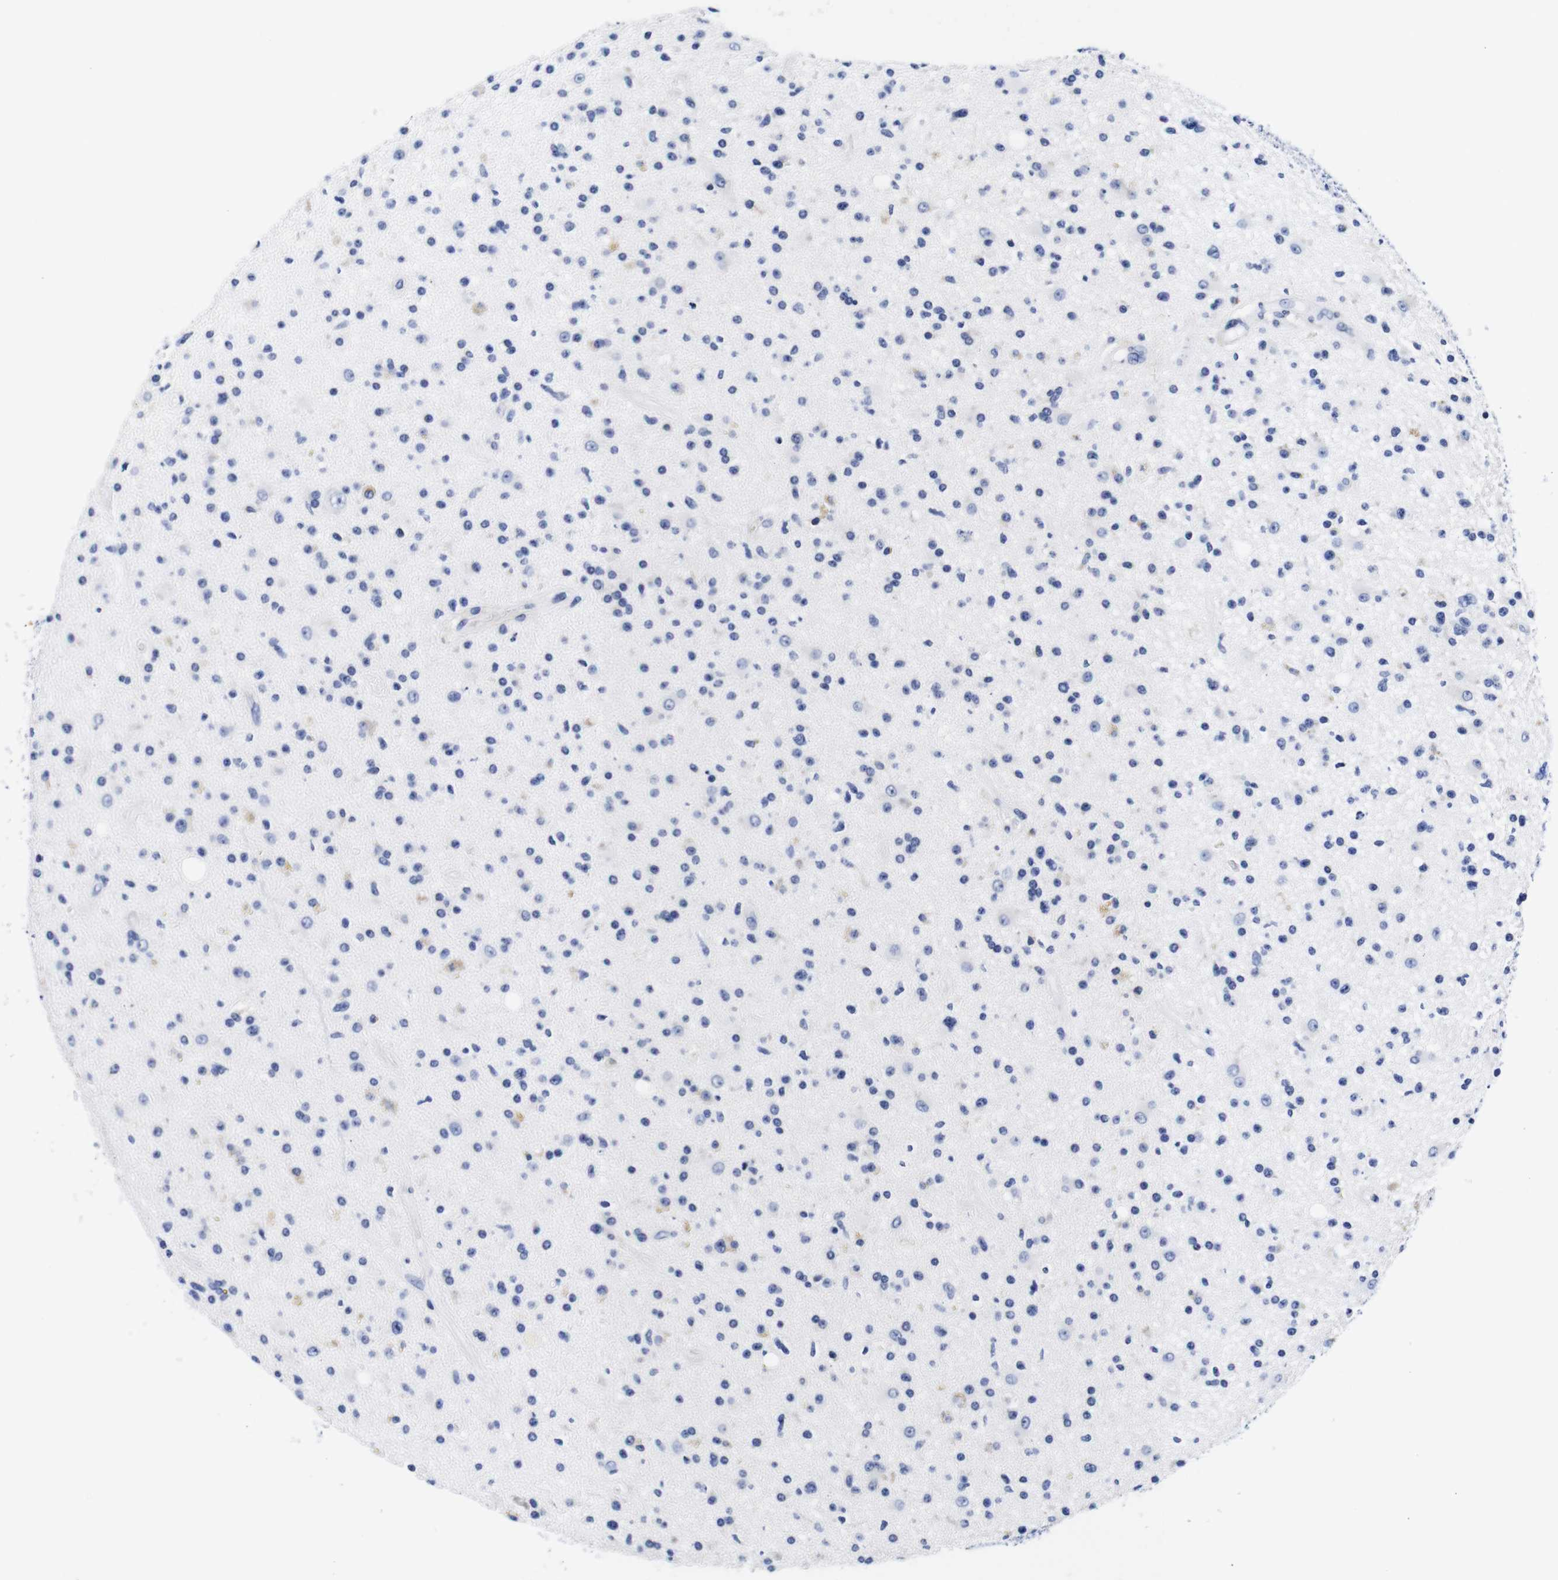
{"staining": {"intensity": "weak", "quantity": "<25%", "location": "cytoplasmic/membranous"}, "tissue": "glioma", "cell_type": "Tumor cells", "image_type": "cancer", "snomed": [{"axis": "morphology", "description": "Glioma, malignant, High grade"}, {"axis": "topography", "description": "Brain"}], "caption": "This is an immunohistochemistry (IHC) histopathology image of human malignant glioma (high-grade). There is no positivity in tumor cells.", "gene": "CLEC4G", "patient": {"sex": "male", "age": 33}}